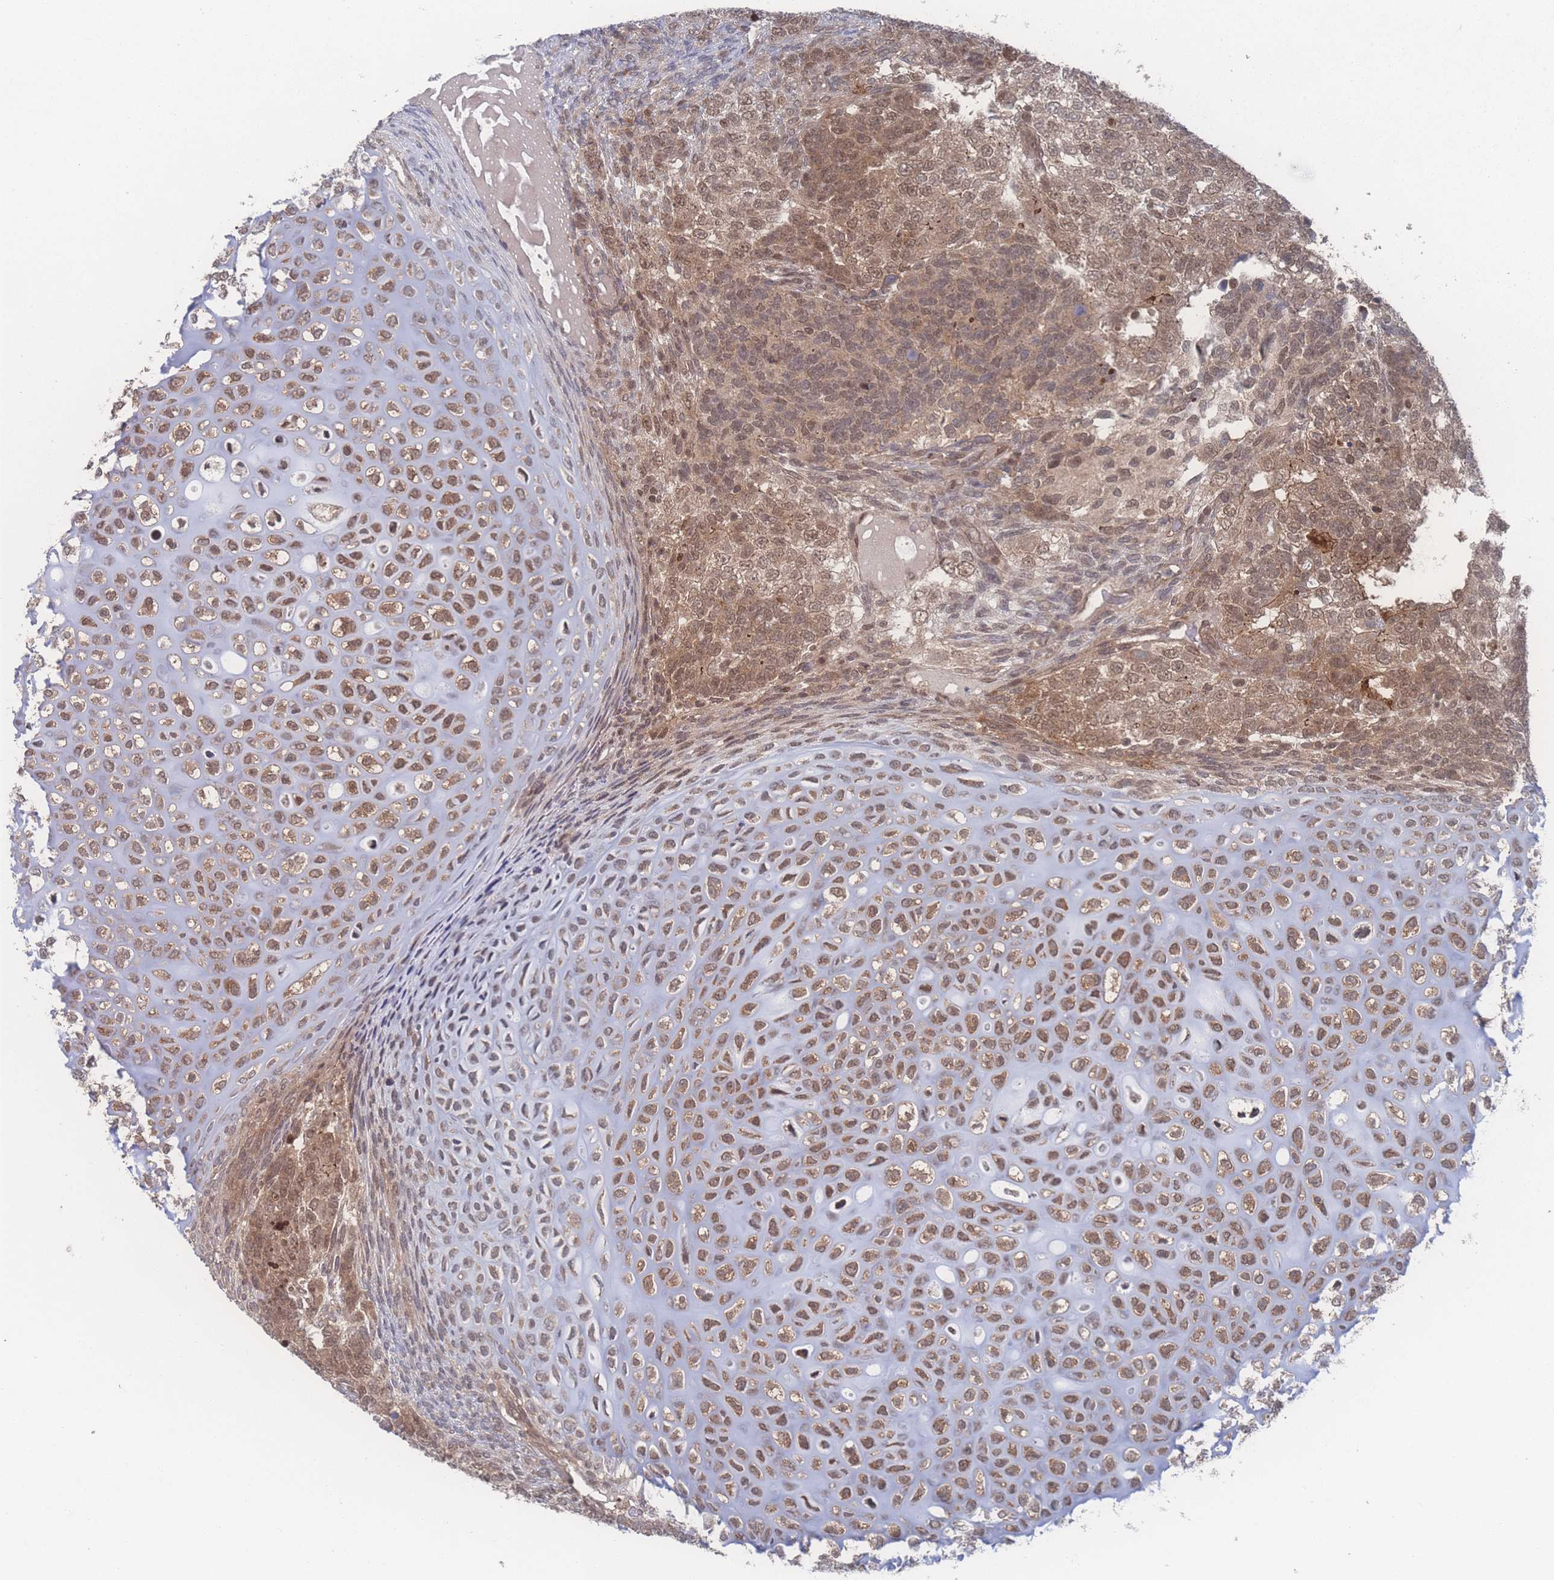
{"staining": {"intensity": "moderate", "quantity": ">75%", "location": "cytoplasmic/membranous,nuclear"}, "tissue": "testis cancer", "cell_type": "Tumor cells", "image_type": "cancer", "snomed": [{"axis": "morphology", "description": "Carcinoma, Embryonal, NOS"}, {"axis": "topography", "description": "Testis"}], "caption": "Immunohistochemical staining of human testis embryonal carcinoma displays medium levels of moderate cytoplasmic/membranous and nuclear staining in about >75% of tumor cells.", "gene": "PSMA1", "patient": {"sex": "male", "age": 23}}